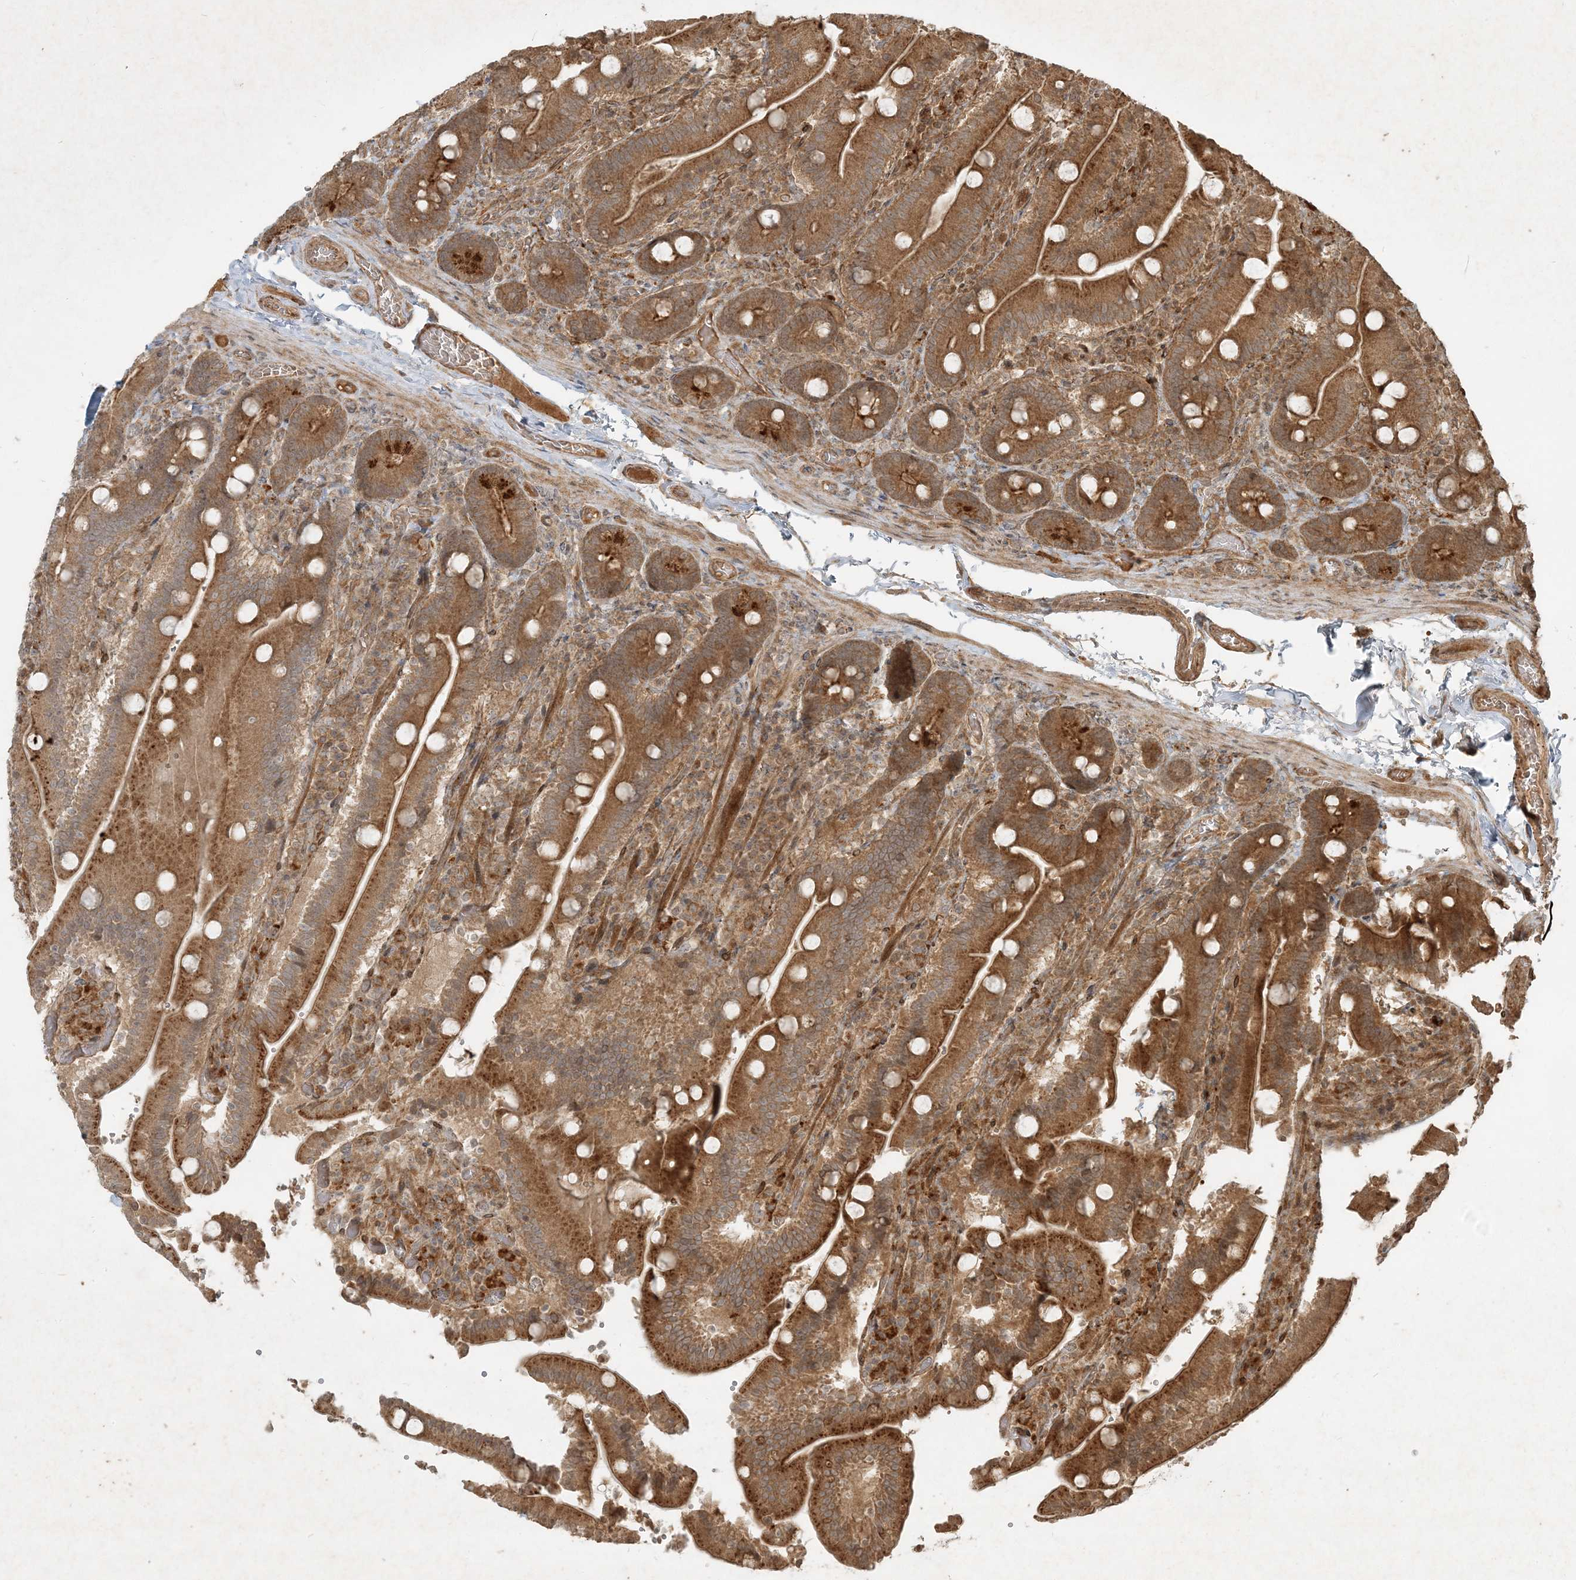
{"staining": {"intensity": "moderate", "quantity": ">75%", "location": "cytoplasmic/membranous"}, "tissue": "duodenum", "cell_type": "Glandular cells", "image_type": "normal", "snomed": [{"axis": "morphology", "description": "Normal tissue, NOS"}, {"axis": "topography", "description": "Duodenum"}], "caption": "Brown immunohistochemical staining in benign human duodenum demonstrates moderate cytoplasmic/membranous positivity in about >75% of glandular cells. The staining was performed using DAB (3,3'-diaminobenzidine) to visualize the protein expression in brown, while the nuclei were stained in blue with hematoxylin (Magnification: 20x).", "gene": "NARS1", "patient": {"sex": "female", "age": 62}}